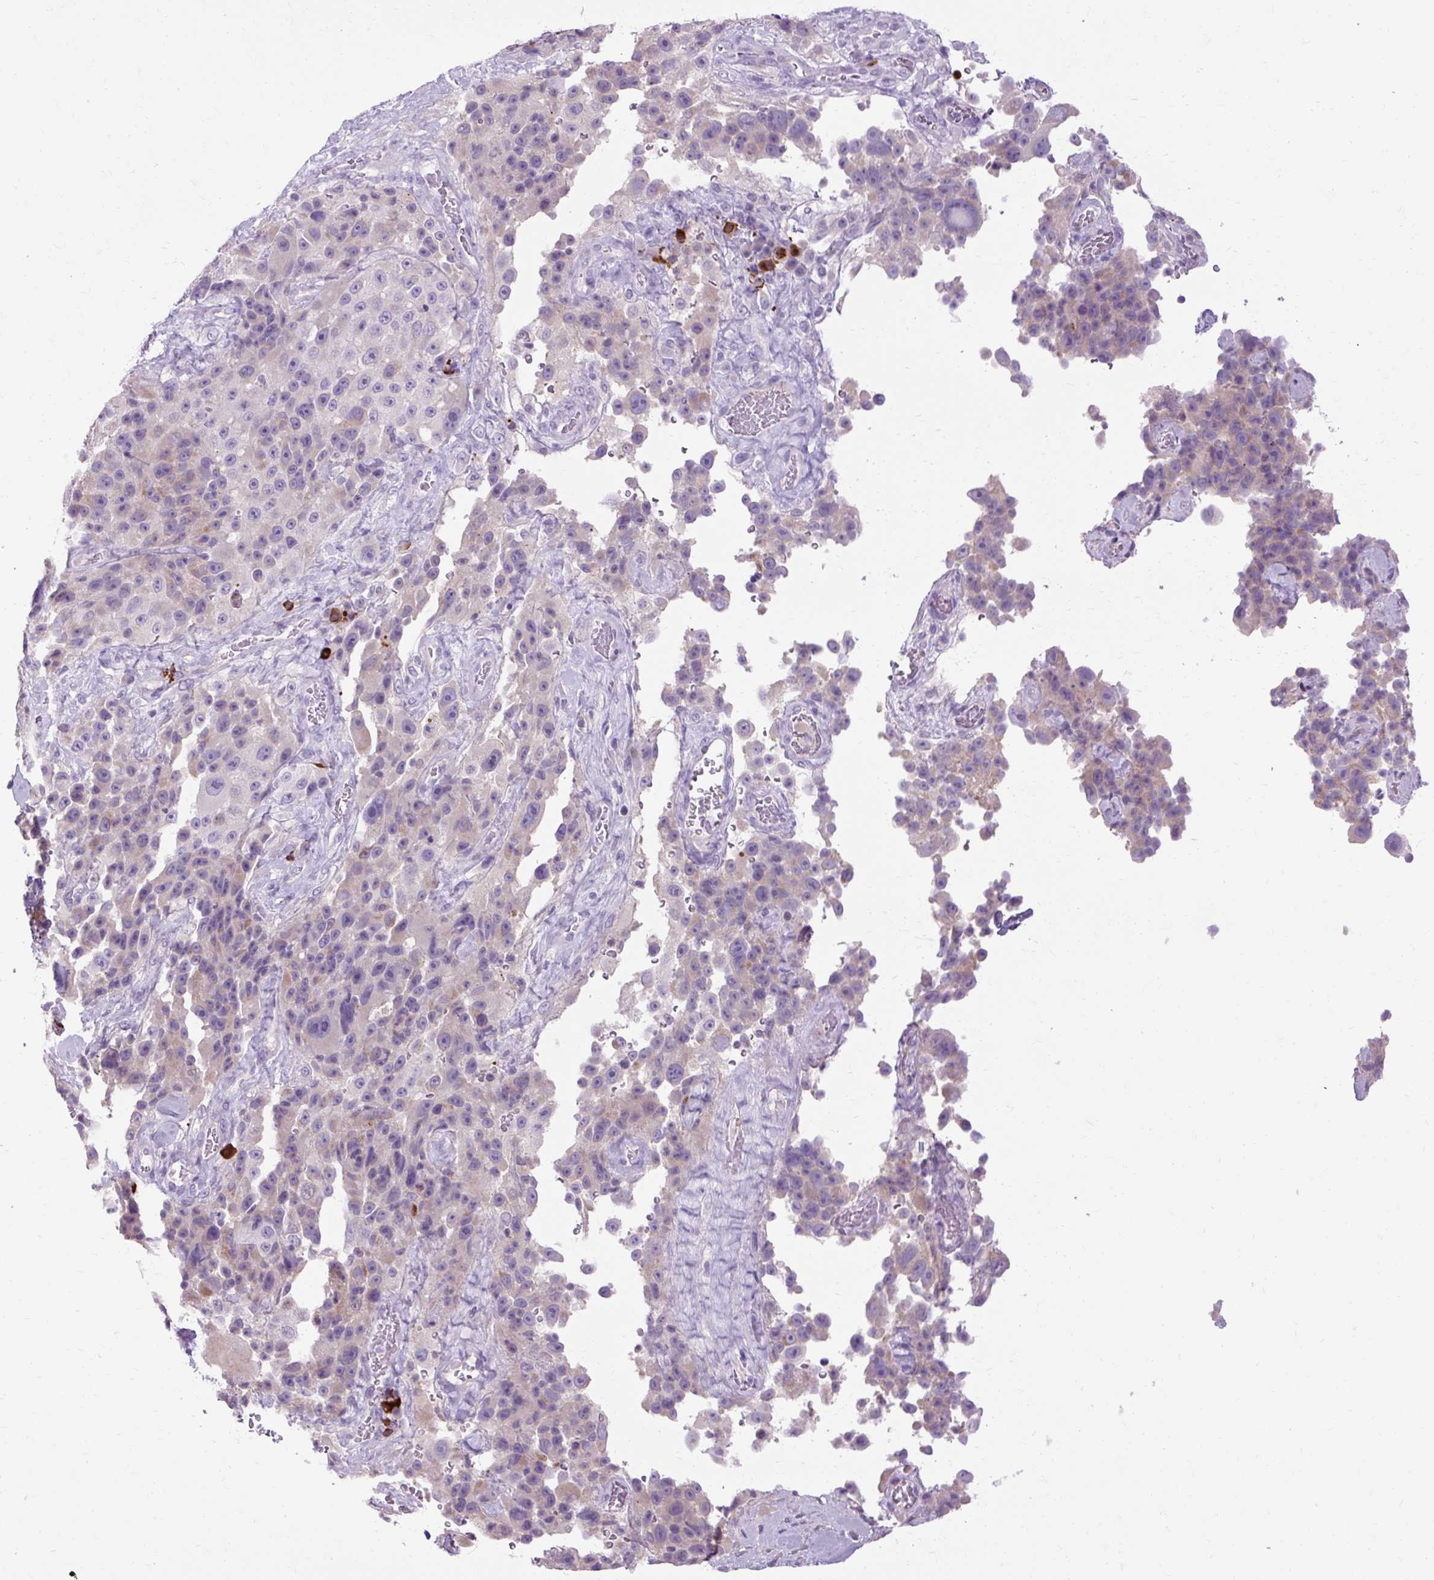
{"staining": {"intensity": "negative", "quantity": "none", "location": "none"}, "tissue": "melanoma", "cell_type": "Tumor cells", "image_type": "cancer", "snomed": [{"axis": "morphology", "description": "Malignant melanoma, Metastatic site"}, {"axis": "topography", "description": "Lymph node"}], "caption": "High power microscopy histopathology image of an immunohistochemistry (IHC) micrograph of malignant melanoma (metastatic site), revealing no significant expression in tumor cells.", "gene": "ARRDC2", "patient": {"sex": "male", "age": 62}}